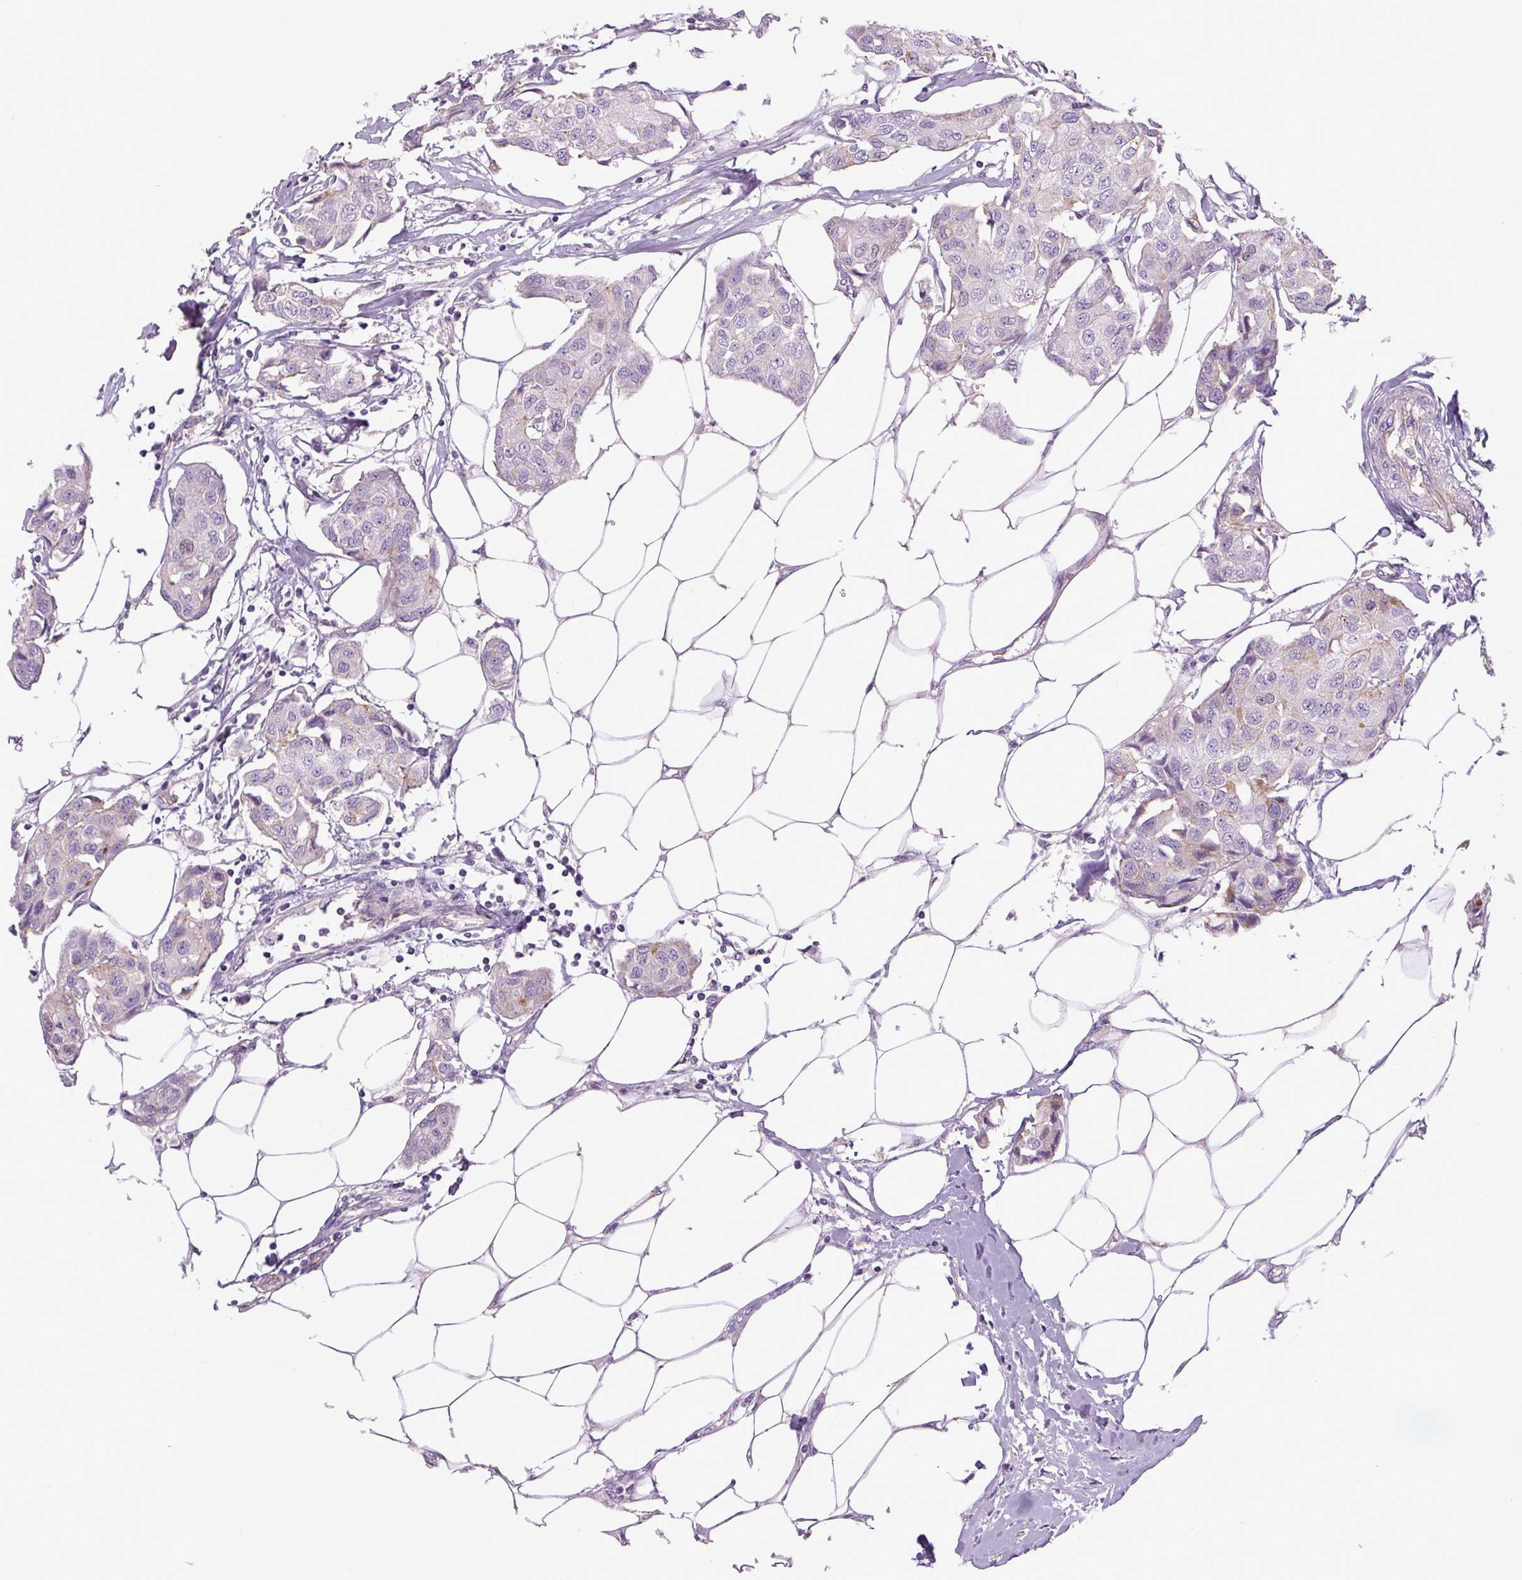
{"staining": {"intensity": "moderate", "quantity": "<25%", "location": "nuclear"}, "tissue": "breast cancer", "cell_type": "Tumor cells", "image_type": "cancer", "snomed": [{"axis": "morphology", "description": "Duct carcinoma"}, {"axis": "topography", "description": "Breast"}, {"axis": "topography", "description": "Lymph node"}], "caption": "Moderate nuclear protein staining is present in about <25% of tumor cells in breast infiltrating ductal carcinoma.", "gene": "KIFC1", "patient": {"sex": "female", "age": 80}}